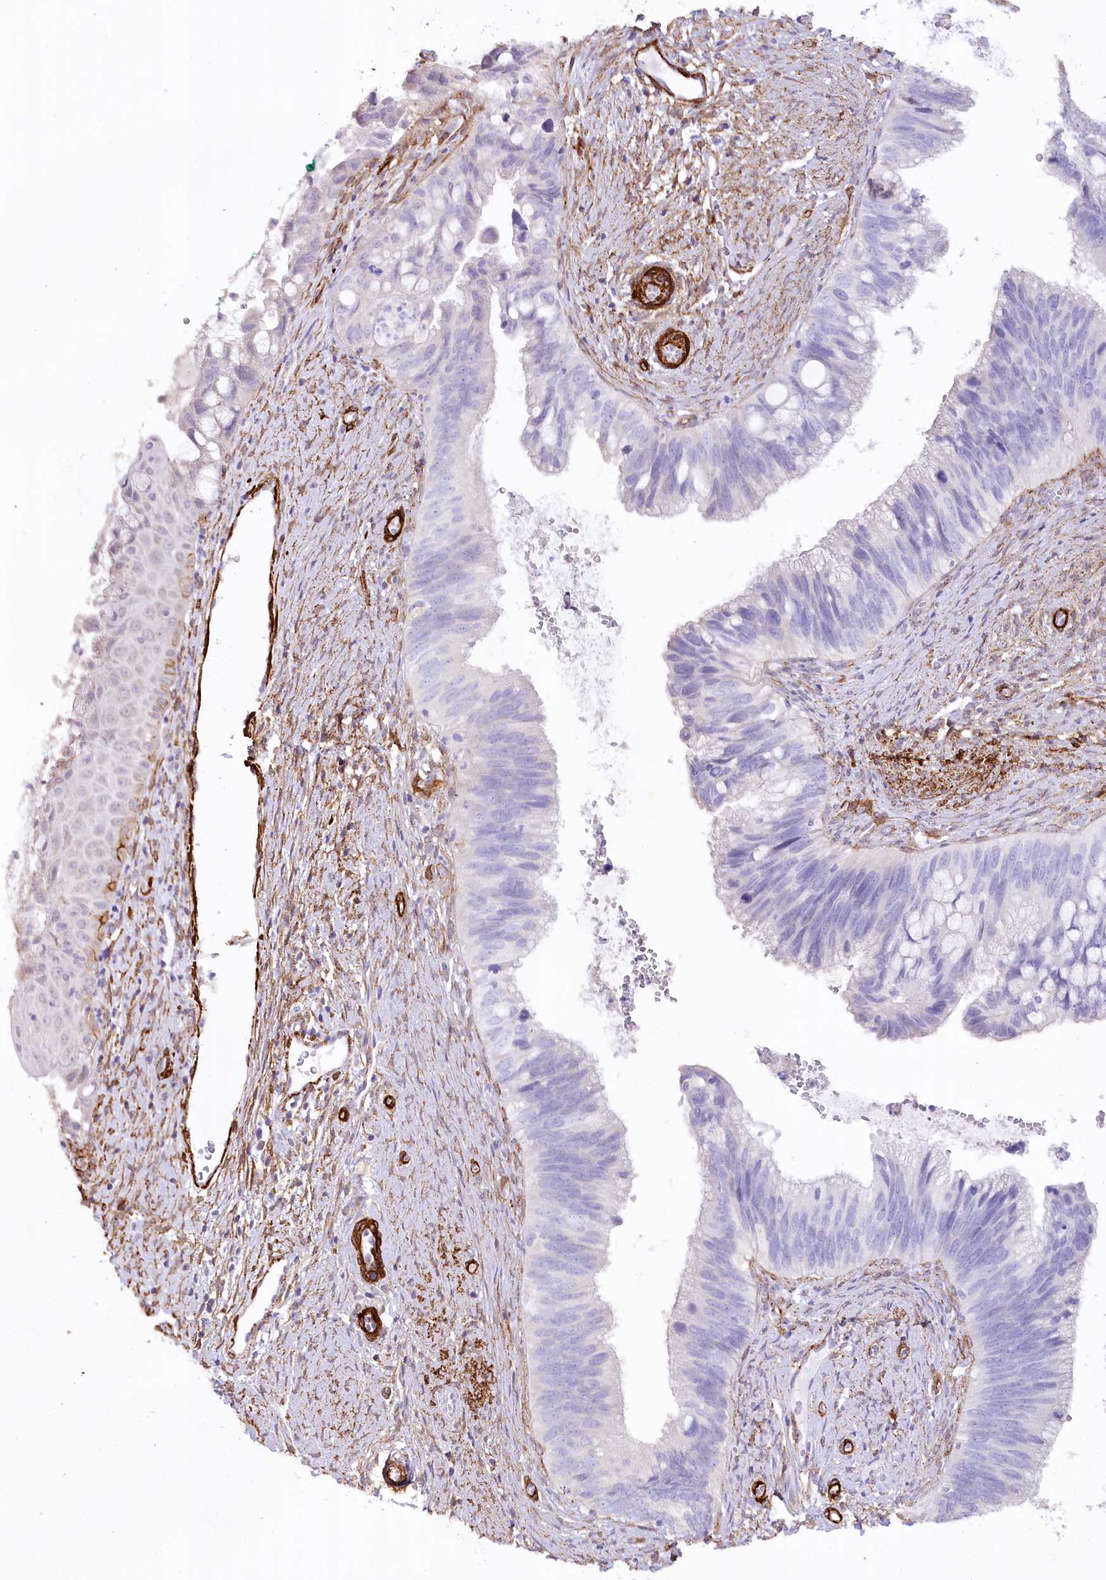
{"staining": {"intensity": "negative", "quantity": "none", "location": "none"}, "tissue": "cervical cancer", "cell_type": "Tumor cells", "image_type": "cancer", "snomed": [{"axis": "morphology", "description": "Adenocarcinoma, NOS"}, {"axis": "topography", "description": "Cervix"}], "caption": "High power microscopy micrograph of an immunohistochemistry (IHC) histopathology image of adenocarcinoma (cervical), revealing no significant staining in tumor cells.", "gene": "SYNPO2", "patient": {"sex": "female", "age": 42}}